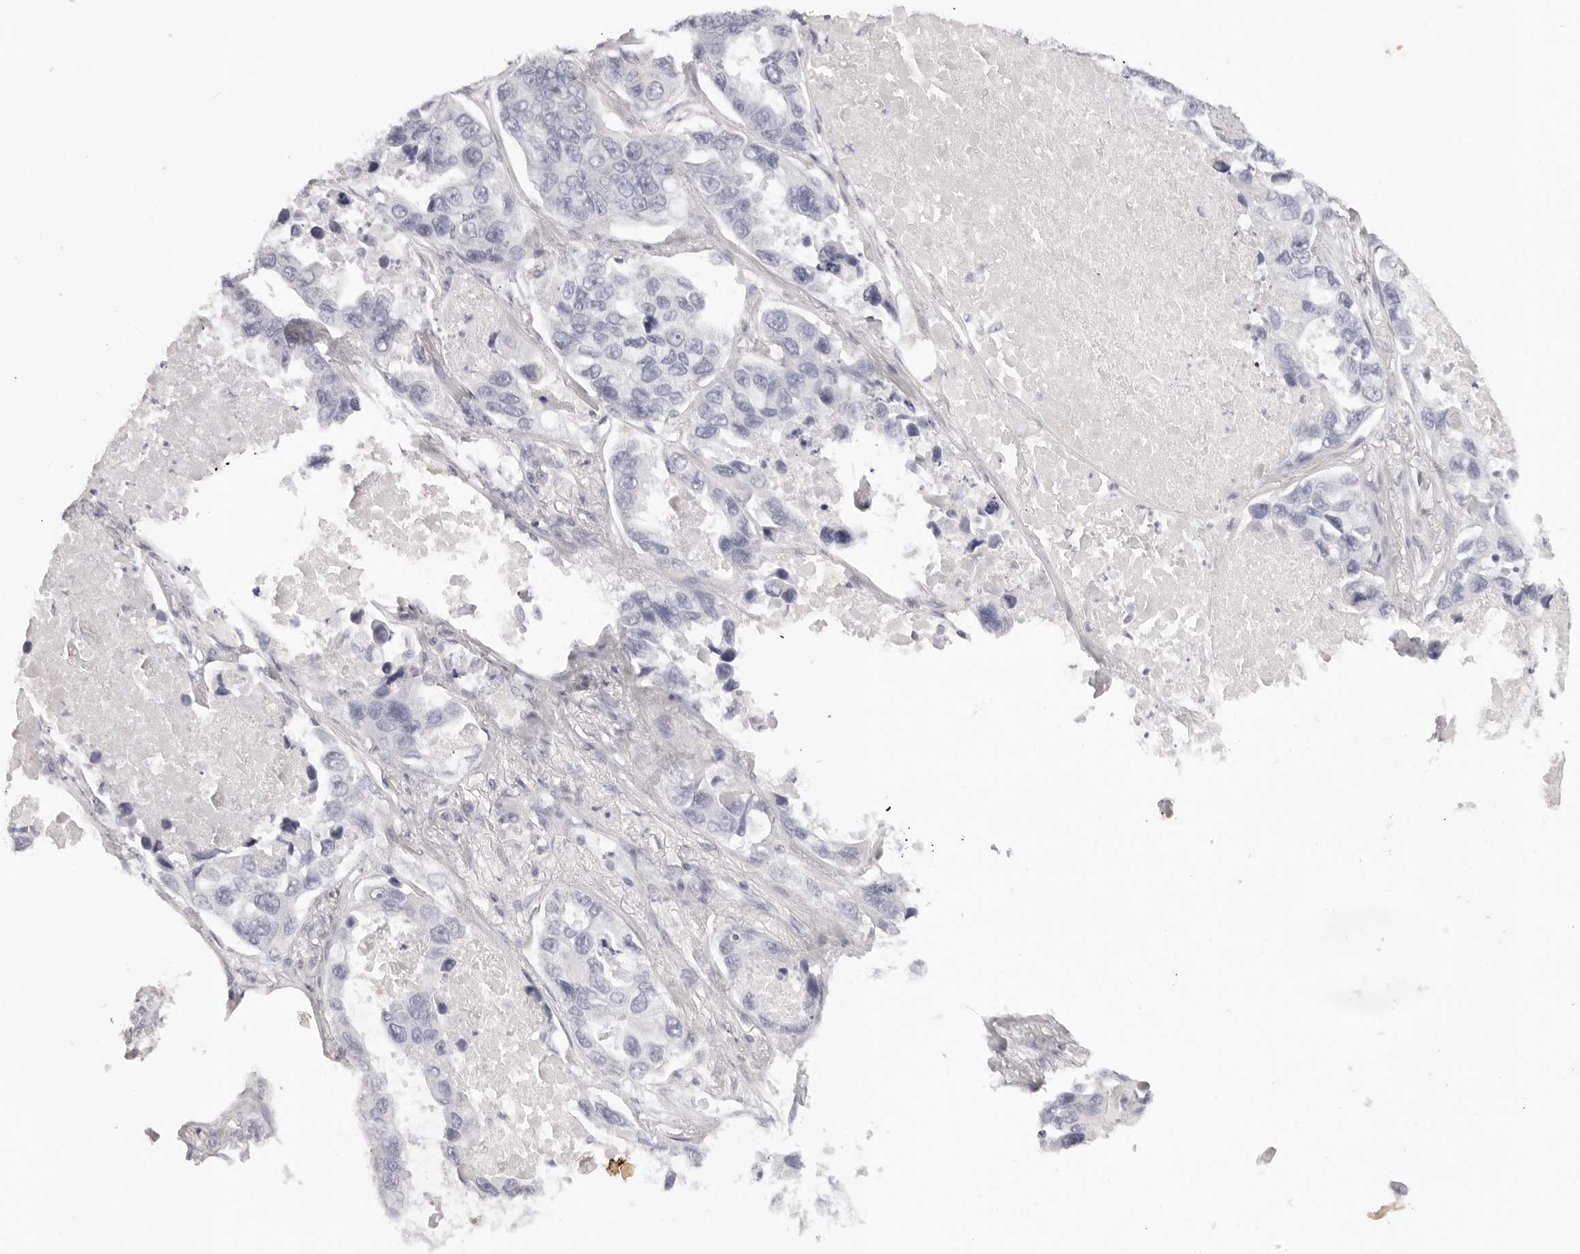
{"staining": {"intensity": "negative", "quantity": "none", "location": "none"}, "tissue": "lung cancer", "cell_type": "Tumor cells", "image_type": "cancer", "snomed": [{"axis": "morphology", "description": "Adenocarcinoma, NOS"}, {"axis": "topography", "description": "Lung"}], "caption": "Tumor cells are negative for brown protein staining in lung adenocarcinoma. The staining was performed using DAB to visualize the protein expression in brown, while the nuclei were stained in blue with hematoxylin (Magnification: 20x).", "gene": "RXFP1", "patient": {"sex": "male", "age": 64}}